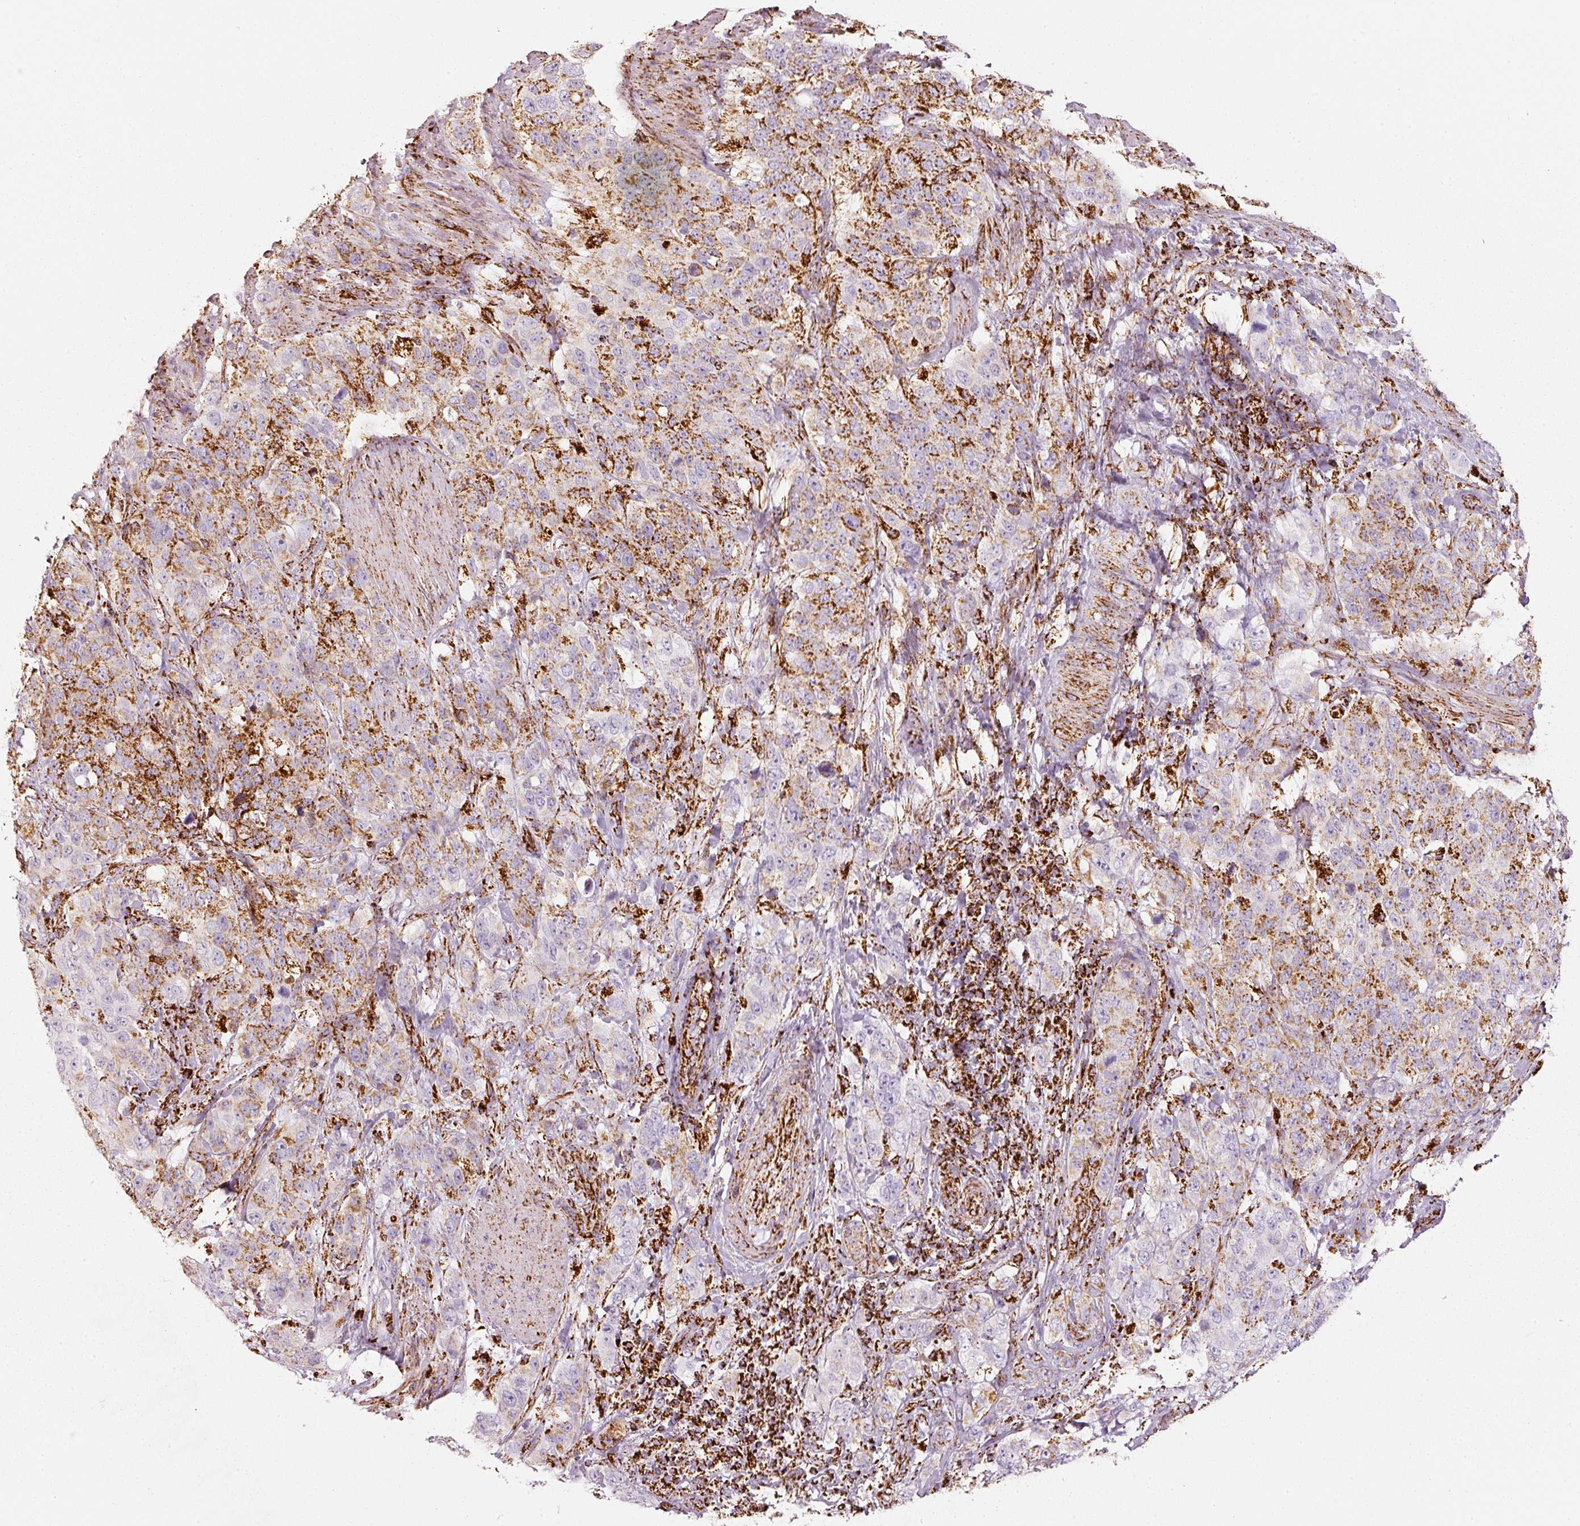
{"staining": {"intensity": "moderate", "quantity": "25%-75%", "location": "cytoplasmic/membranous"}, "tissue": "stomach cancer", "cell_type": "Tumor cells", "image_type": "cancer", "snomed": [{"axis": "morphology", "description": "Adenocarcinoma, NOS"}, {"axis": "topography", "description": "Stomach"}], "caption": "Moderate cytoplasmic/membranous protein staining is appreciated in about 25%-75% of tumor cells in stomach cancer. The staining is performed using DAB brown chromogen to label protein expression. The nuclei are counter-stained blue using hematoxylin.", "gene": "MT-CO2", "patient": {"sex": "male", "age": 48}}